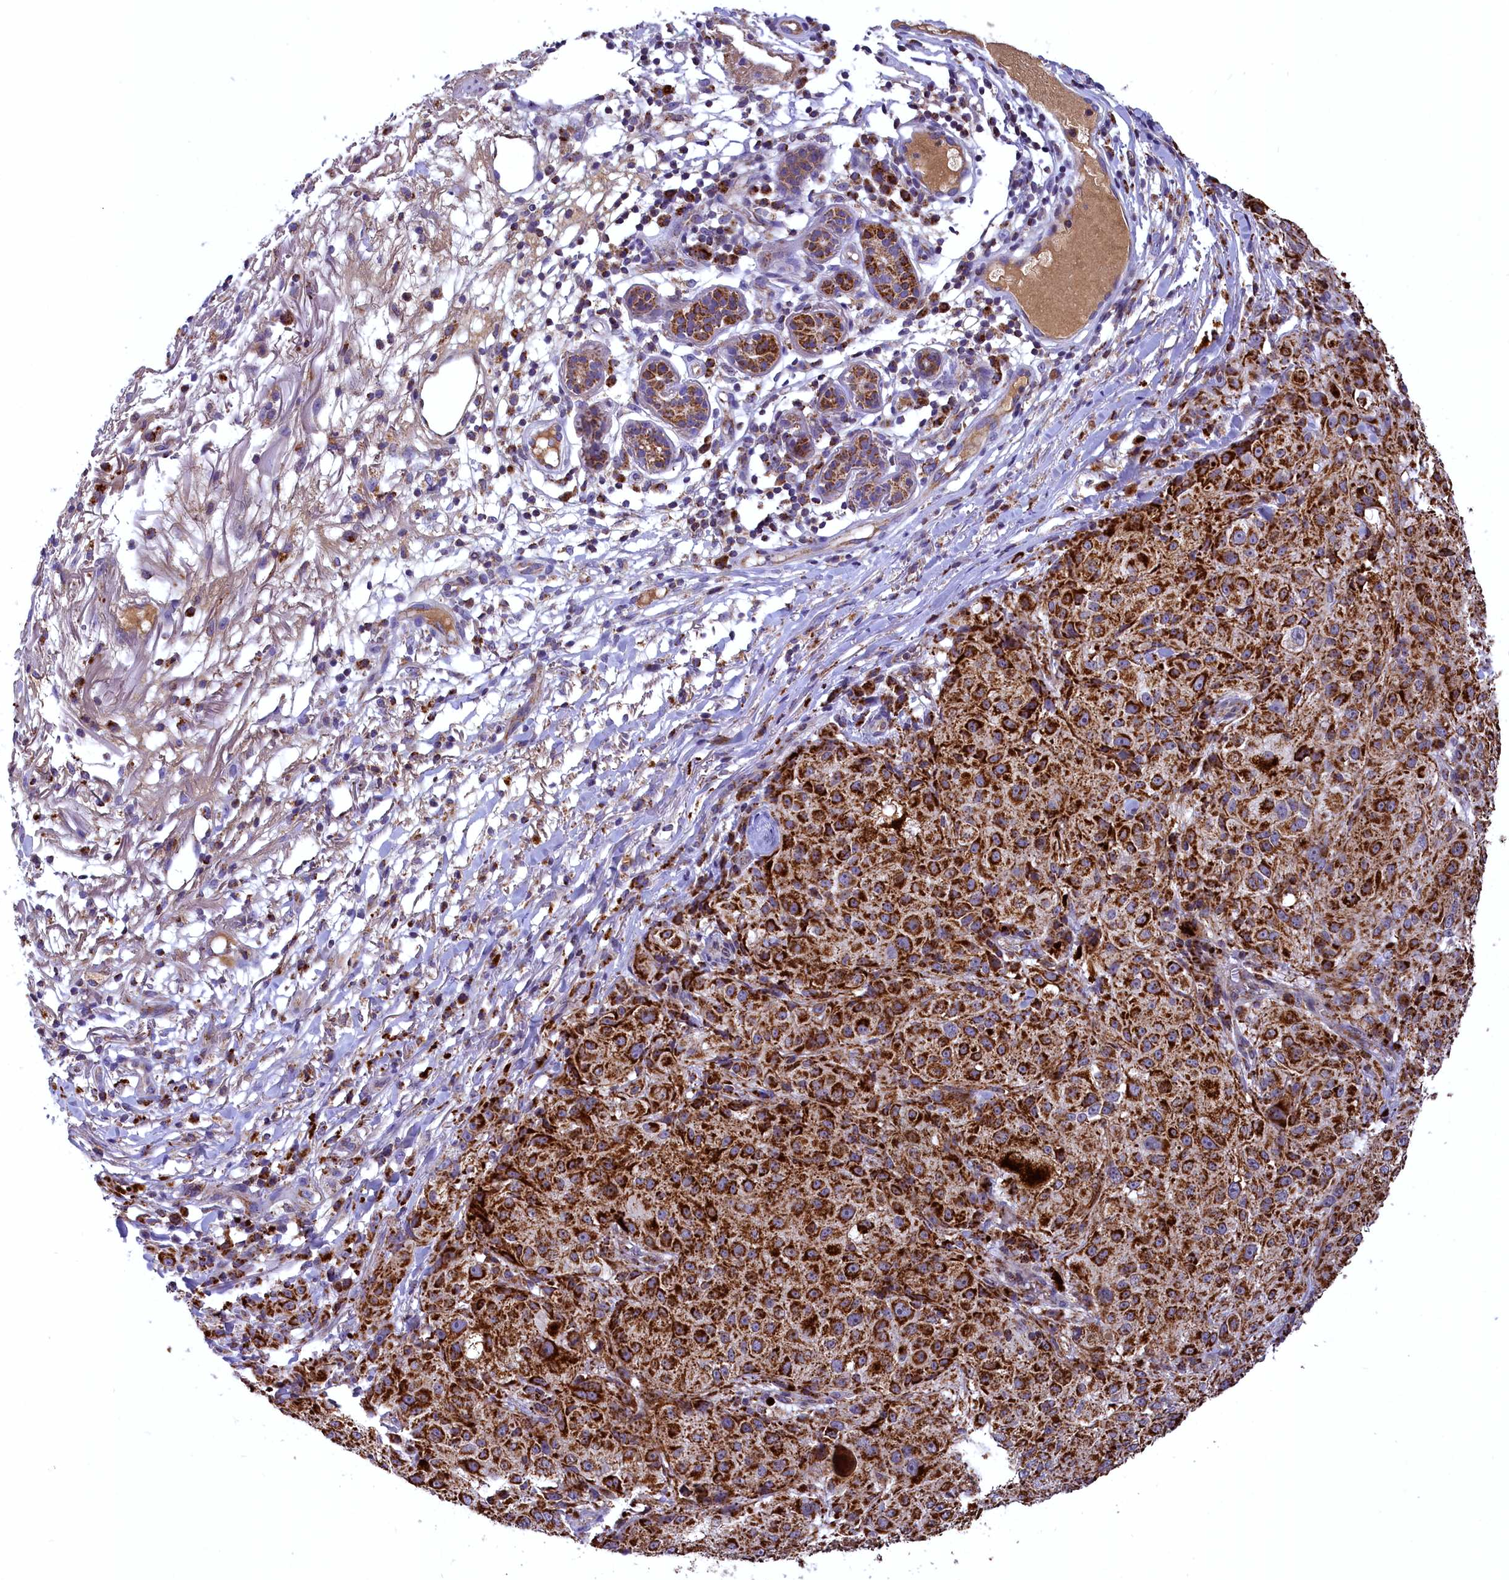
{"staining": {"intensity": "strong", "quantity": ">75%", "location": "cytoplasmic/membranous"}, "tissue": "melanoma", "cell_type": "Tumor cells", "image_type": "cancer", "snomed": [{"axis": "morphology", "description": "Necrosis, NOS"}, {"axis": "morphology", "description": "Malignant melanoma, NOS"}, {"axis": "topography", "description": "Skin"}], "caption": "Melanoma was stained to show a protein in brown. There is high levels of strong cytoplasmic/membranous expression in about >75% of tumor cells.", "gene": "COX17", "patient": {"sex": "female", "age": 87}}